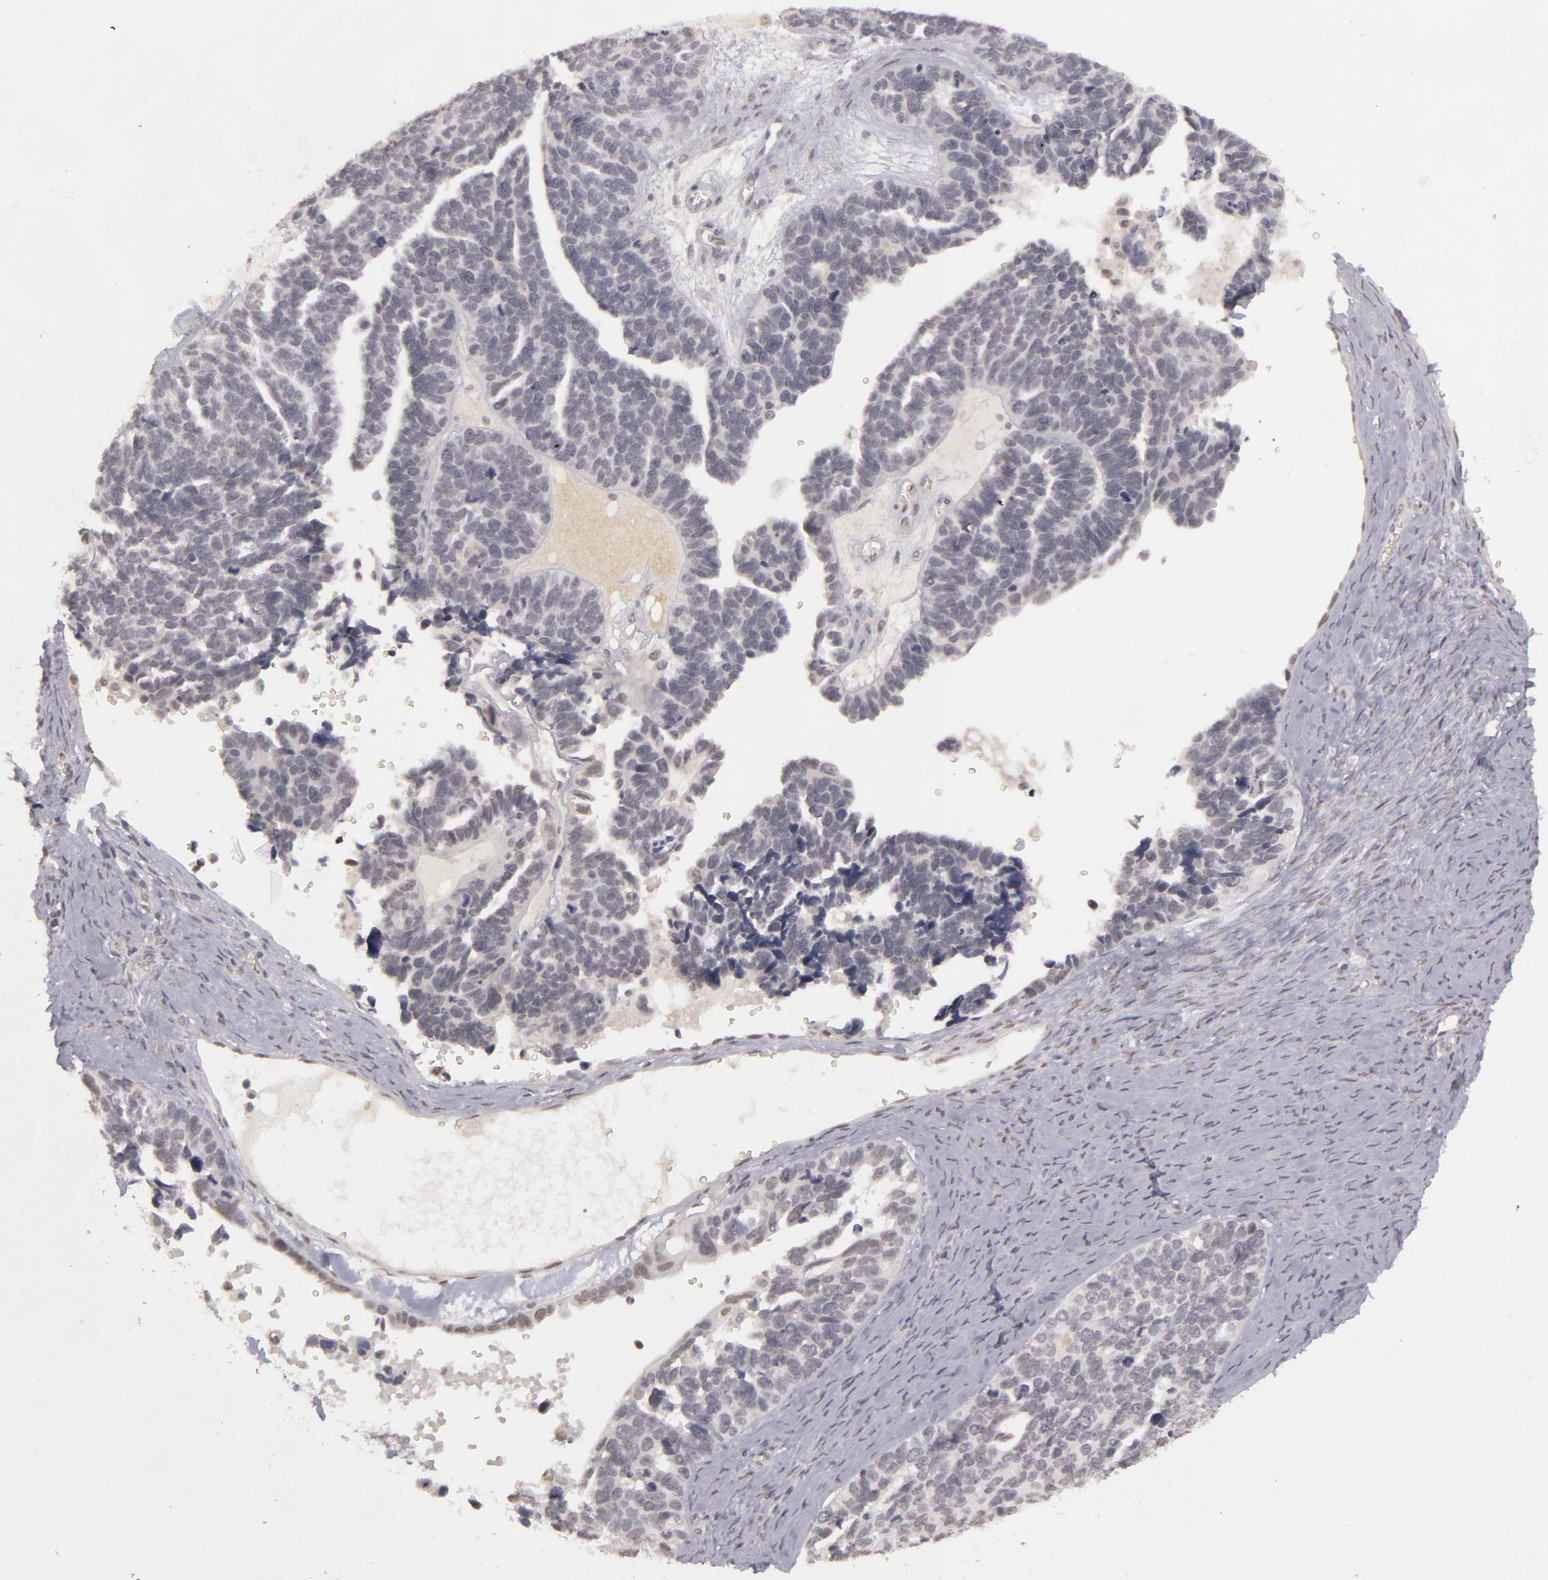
{"staining": {"intensity": "negative", "quantity": "none", "location": "none"}, "tissue": "ovarian cancer", "cell_type": "Tumor cells", "image_type": "cancer", "snomed": [{"axis": "morphology", "description": "Cystadenocarcinoma, serous, NOS"}, {"axis": "topography", "description": "Ovary"}], "caption": "The histopathology image displays no significant positivity in tumor cells of ovarian serous cystadenocarcinoma.", "gene": "RRP7A", "patient": {"sex": "female", "age": 77}}